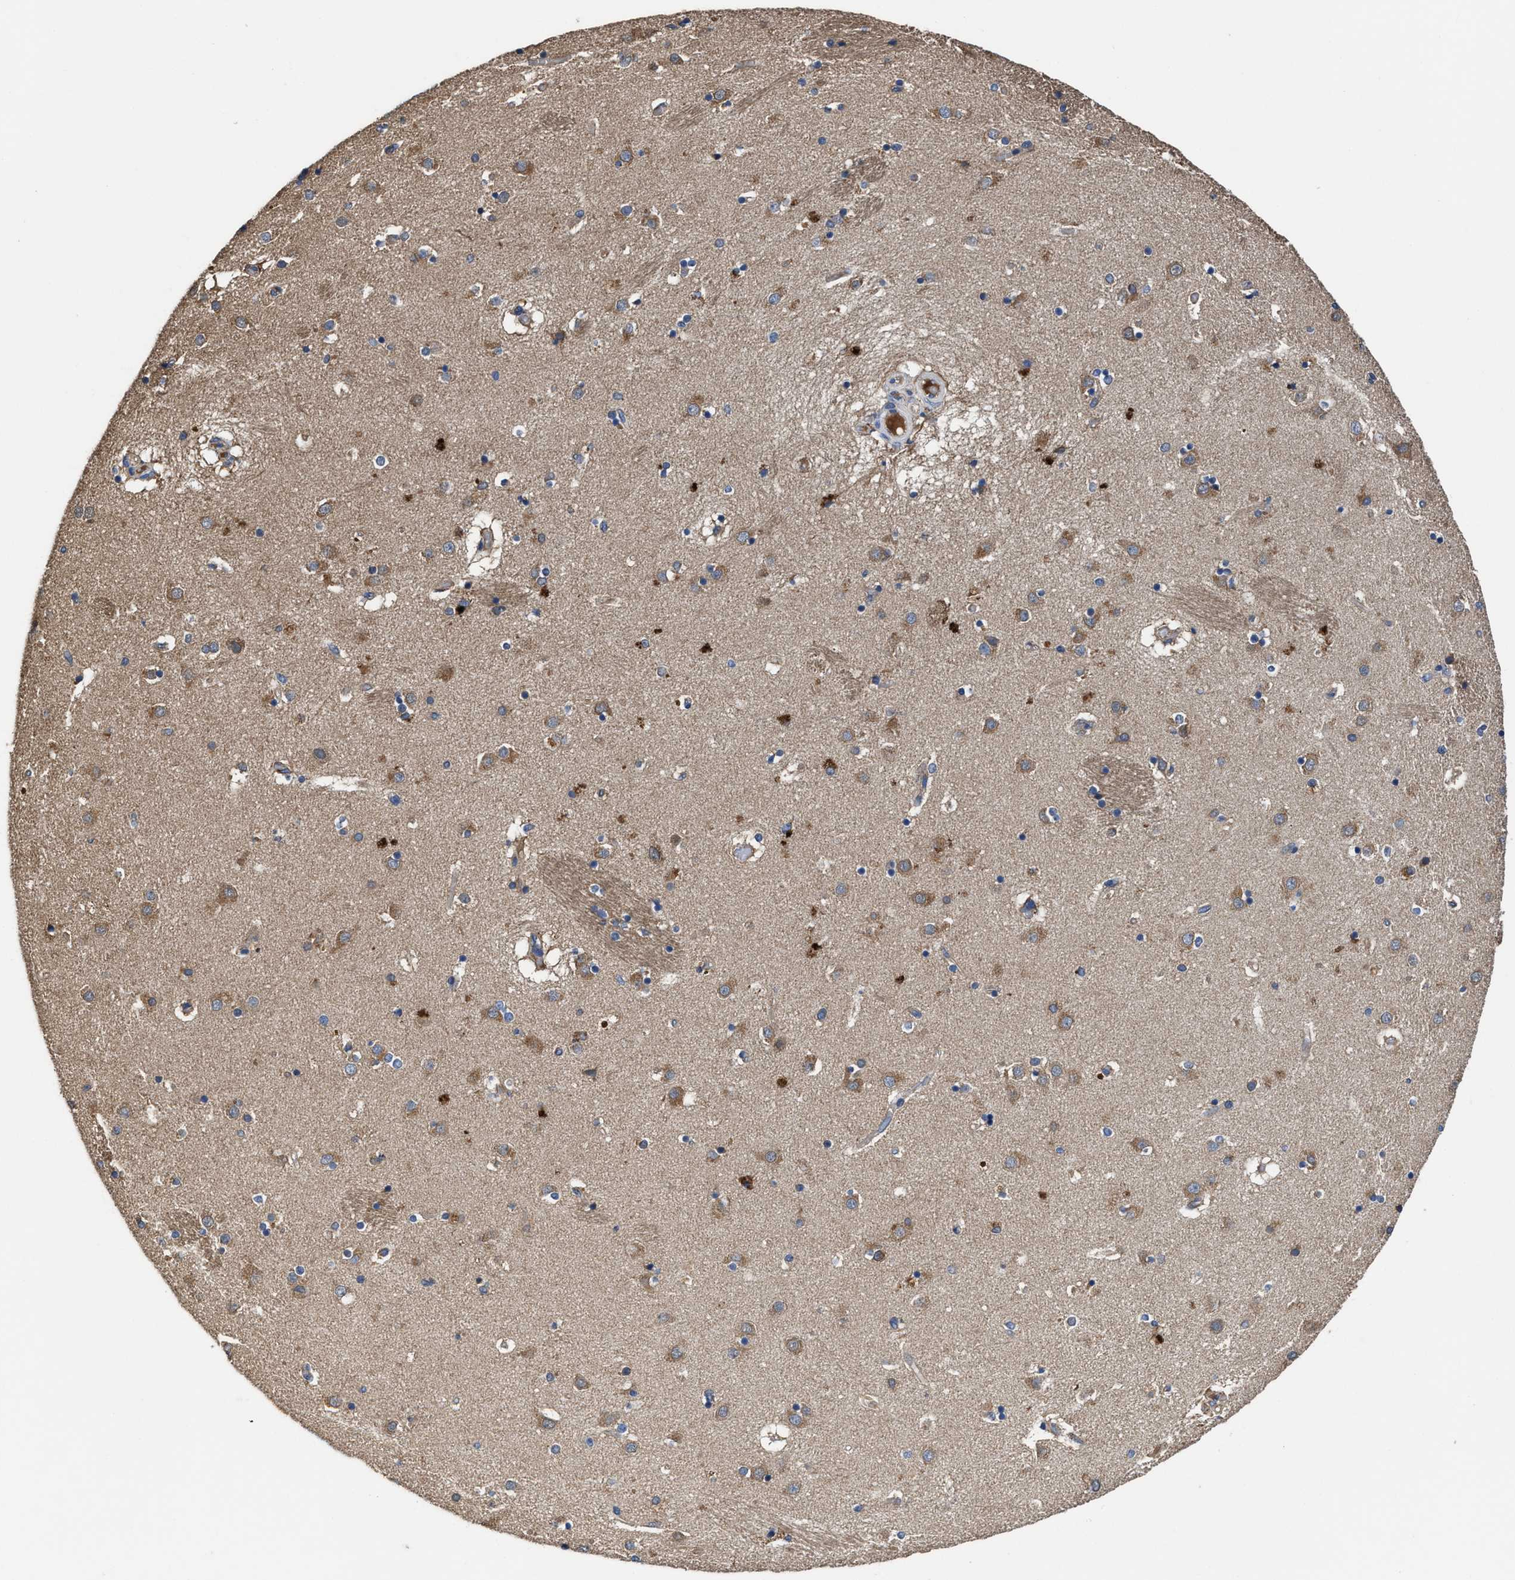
{"staining": {"intensity": "weak", "quantity": "<25%", "location": "cytoplasmic/membranous"}, "tissue": "caudate", "cell_type": "Glial cells", "image_type": "normal", "snomed": [{"axis": "morphology", "description": "Normal tissue, NOS"}, {"axis": "topography", "description": "Lateral ventricle wall"}], "caption": "High magnification brightfield microscopy of normal caudate stained with DAB (brown) and counterstained with hematoxylin (blue): glial cells show no significant positivity. (DAB immunohistochemistry (IHC) visualized using brightfield microscopy, high magnification).", "gene": "IDNK", "patient": {"sex": "male", "age": 70}}